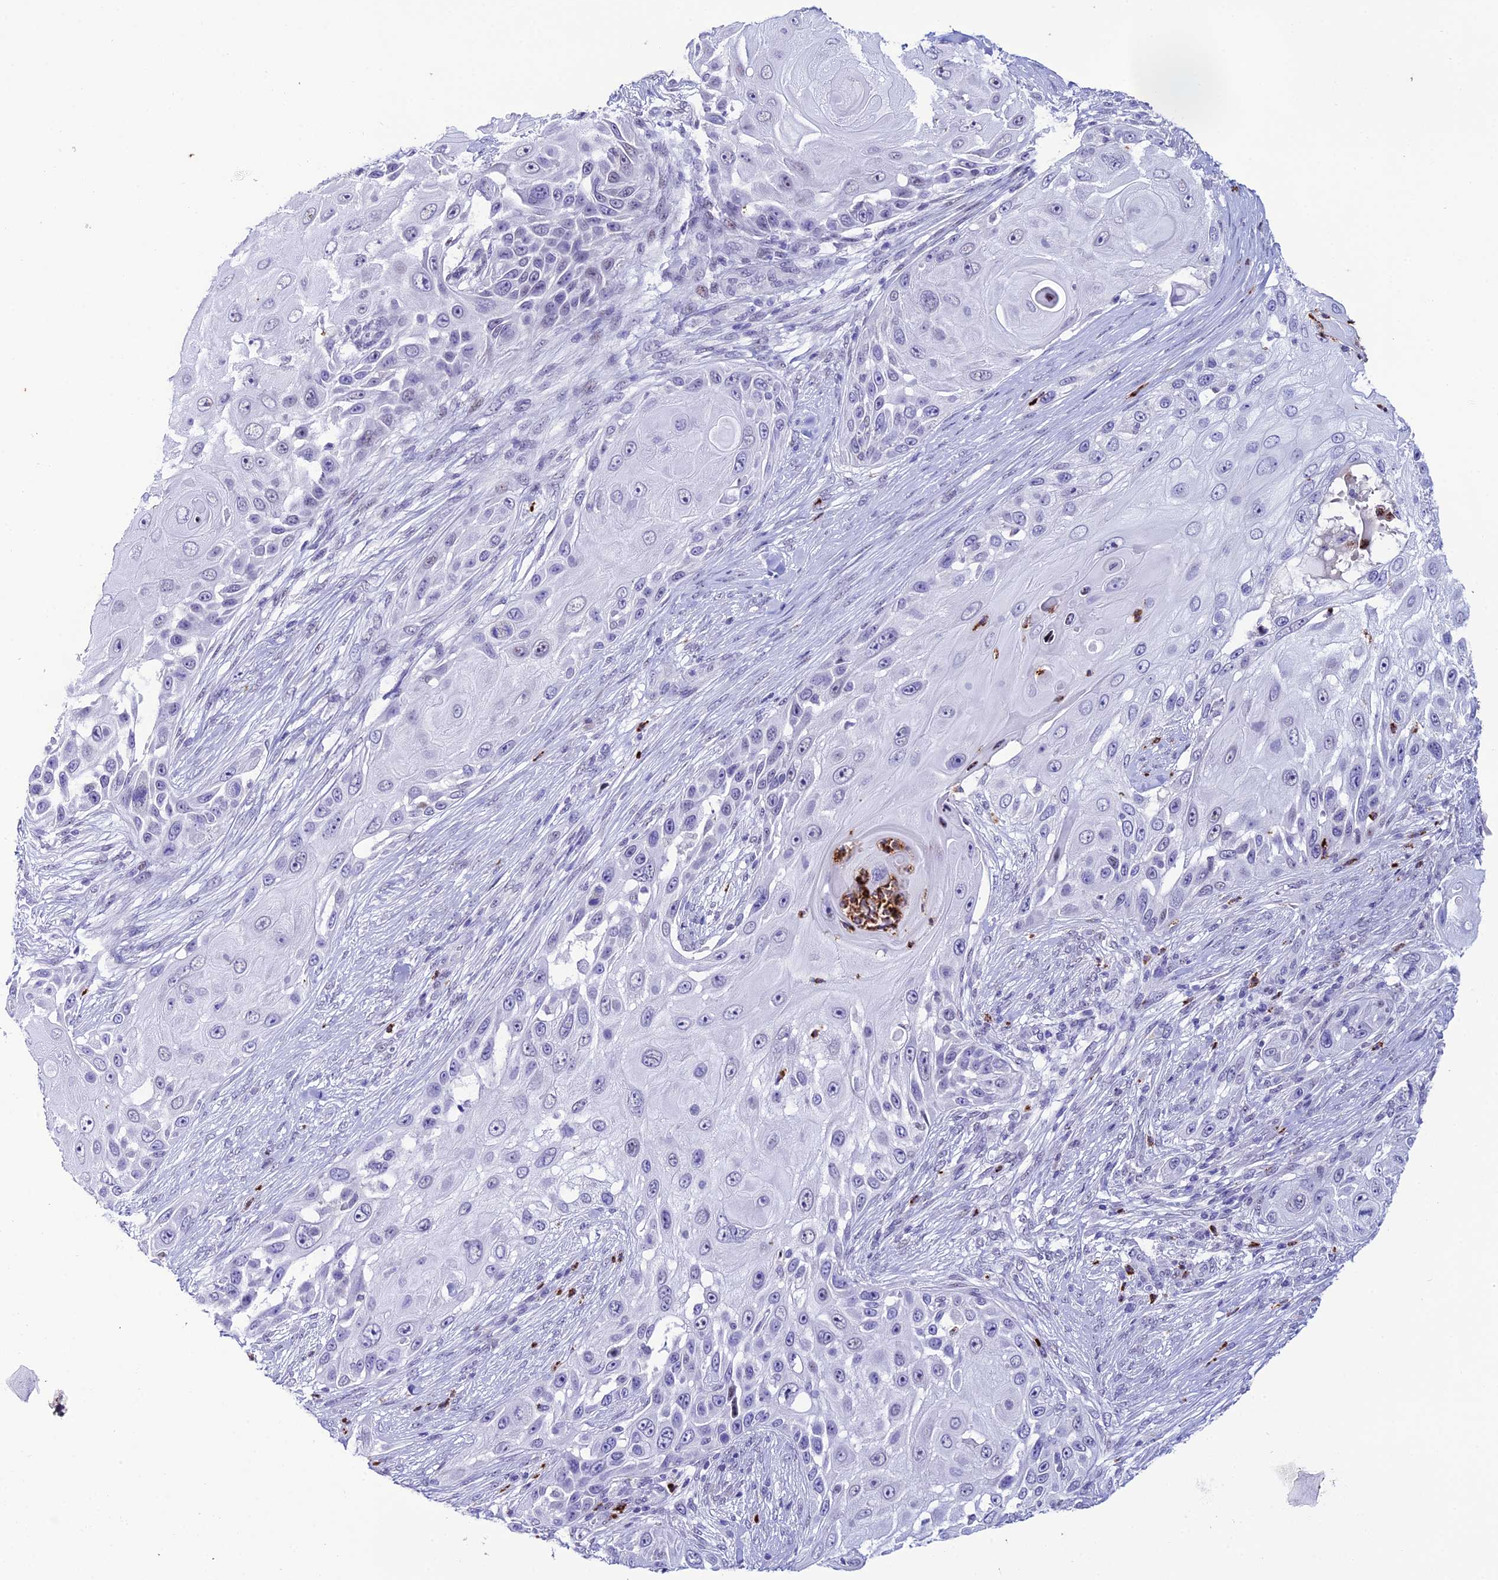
{"staining": {"intensity": "negative", "quantity": "none", "location": "none"}, "tissue": "skin cancer", "cell_type": "Tumor cells", "image_type": "cancer", "snomed": [{"axis": "morphology", "description": "Squamous cell carcinoma, NOS"}, {"axis": "topography", "description": "Skin"}], "caption": "The histopathology image demonstrates no significant expression in tumor cells of skin cancer. The staining was performed using DAB to visualize the protein expression in brown, while the nuclei were stained in blue with hematoxylin (Magnification: 20x).", "gene": "MFSD2B", "patient": {"sex": "female", "age": 44}}